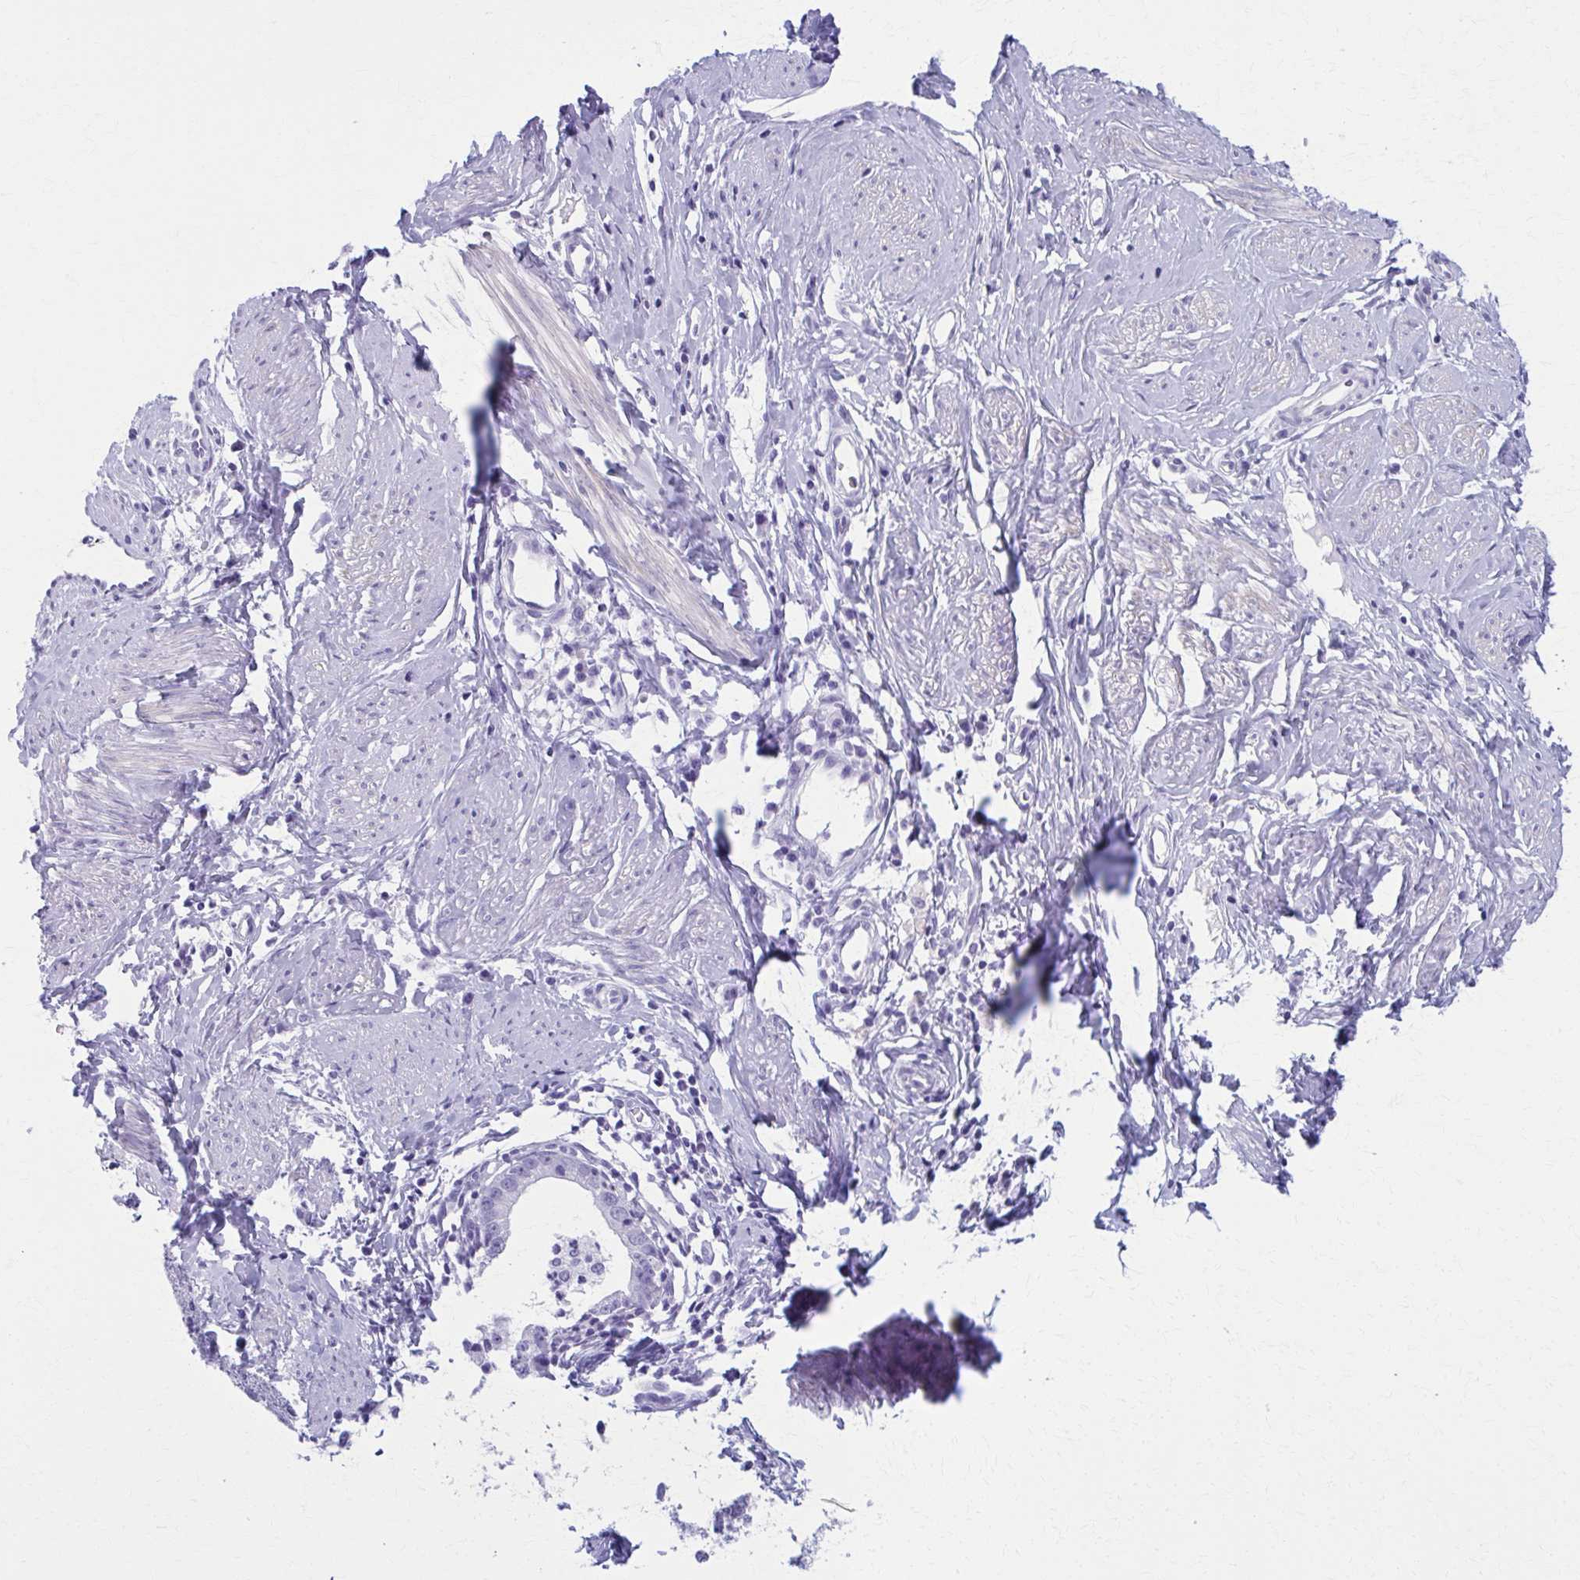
{"staining": {"intensity": "negative", "quantity": "none", "location": "none"}, "tissue": "cervical cancer", "cell_type": "Tumor cells", "image_type": "cancer", "snomed": [{"axis": "morphology", "description": "Adenocarcinoma, NOS"}, {"axis": "topography", "description": "Cervix"}], "caption": "Immunohistochemistry image of neoplastic tissue: human cervical cancer (adenocarcinoma) stained with DAB shows no significant protein staining in tumor cells.", "gene": "MPLKIP", "patient": {"sex": "female", "age": 36}}